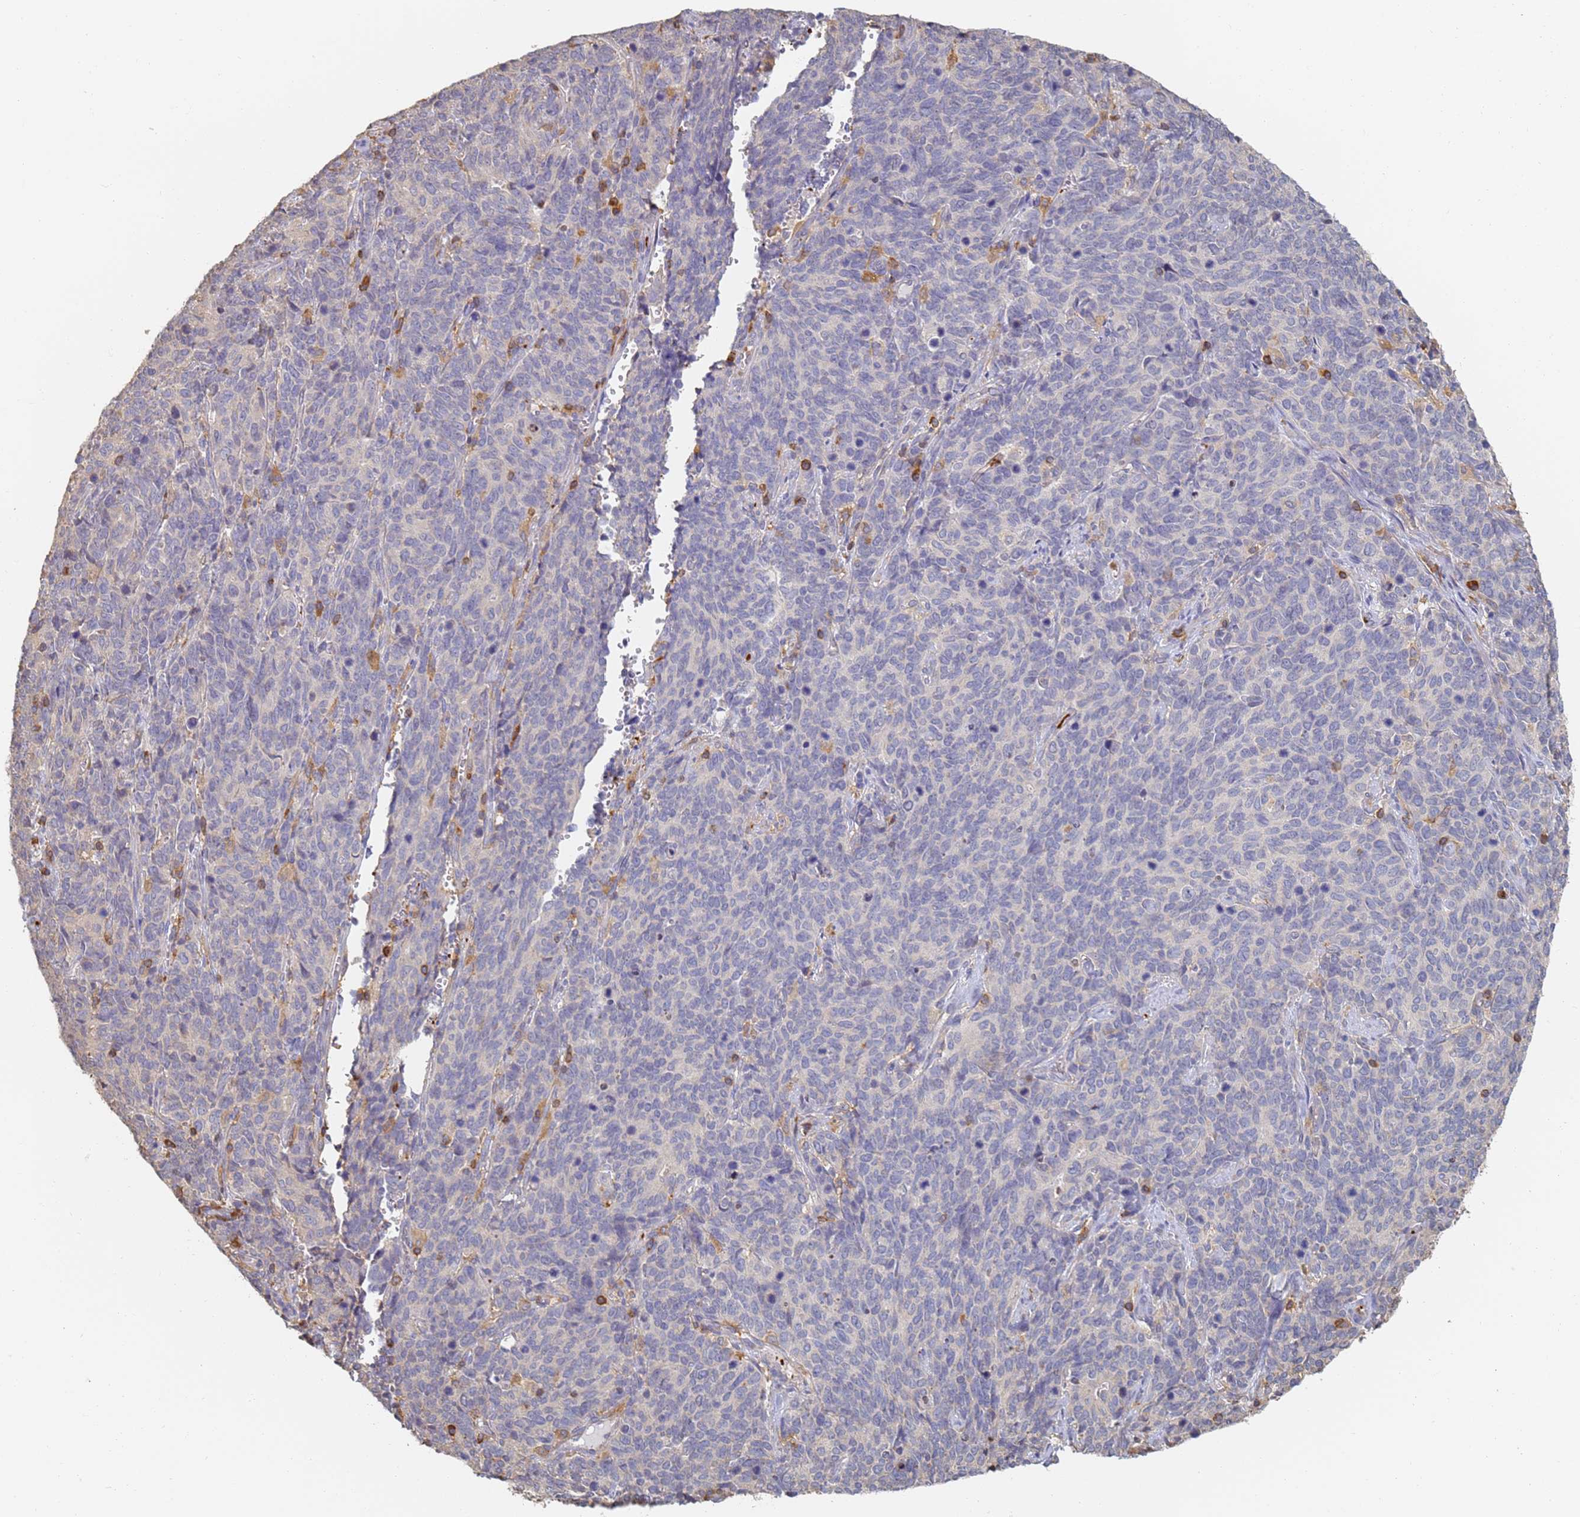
{"staining": {"intensity": "negative", "quantity": "none", "location": "none"}, "tissue": "cervical cancer", "cell_type": "Tumor cells", "image_type": "cancer", "snomed": [{"axis": "morphology", "description": "Squamous cell carcinoma, NOS"}, {"axis": "topography", "description": "Cervix"}], "caption": "There is no significant expression in tumor cells of cervical cancer.", "gene": "BIN2", "patient": {"sex": "female", "age": 60}}